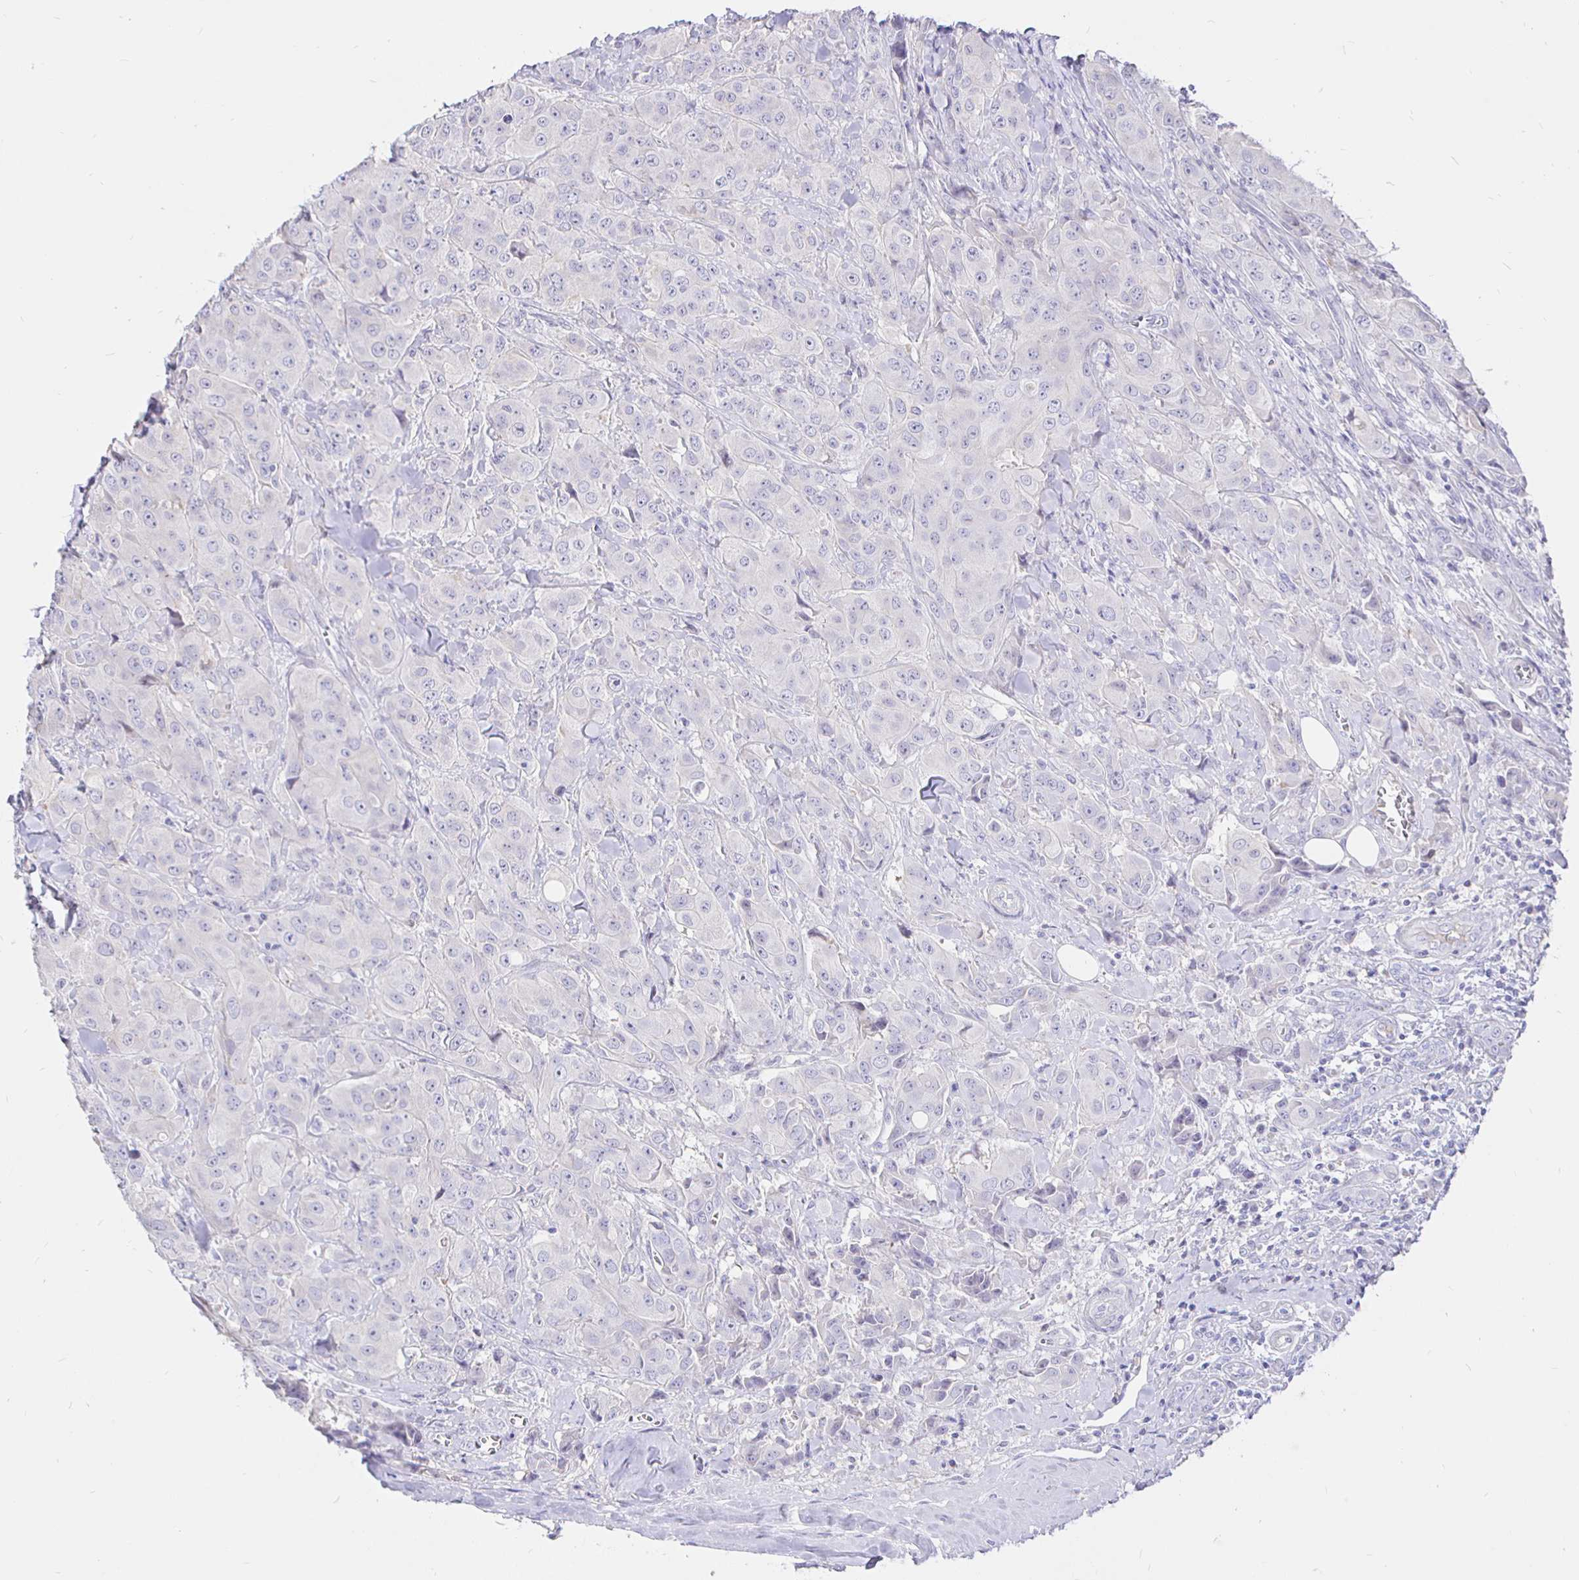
{"staining": {"intensity": "negative", "quantity": "none", "location": "none"}, "tissue": "breast cancer", "cell_type": "Tumor cells", "image_type": "cancer", "snomed": [{"axis": "morphology", "description": "Normal tissue, NOS"}, {"axis": "morphology", "description": "Duct carcinoma"}, {"axis": "topography", "description": "Breast"}], "caption": "Breast cancer was stained to show a protein in brown. There is no significant staining in tumor cells.", "gene": "NECAB1", "patient": {"sex": "female", "age": 43}}